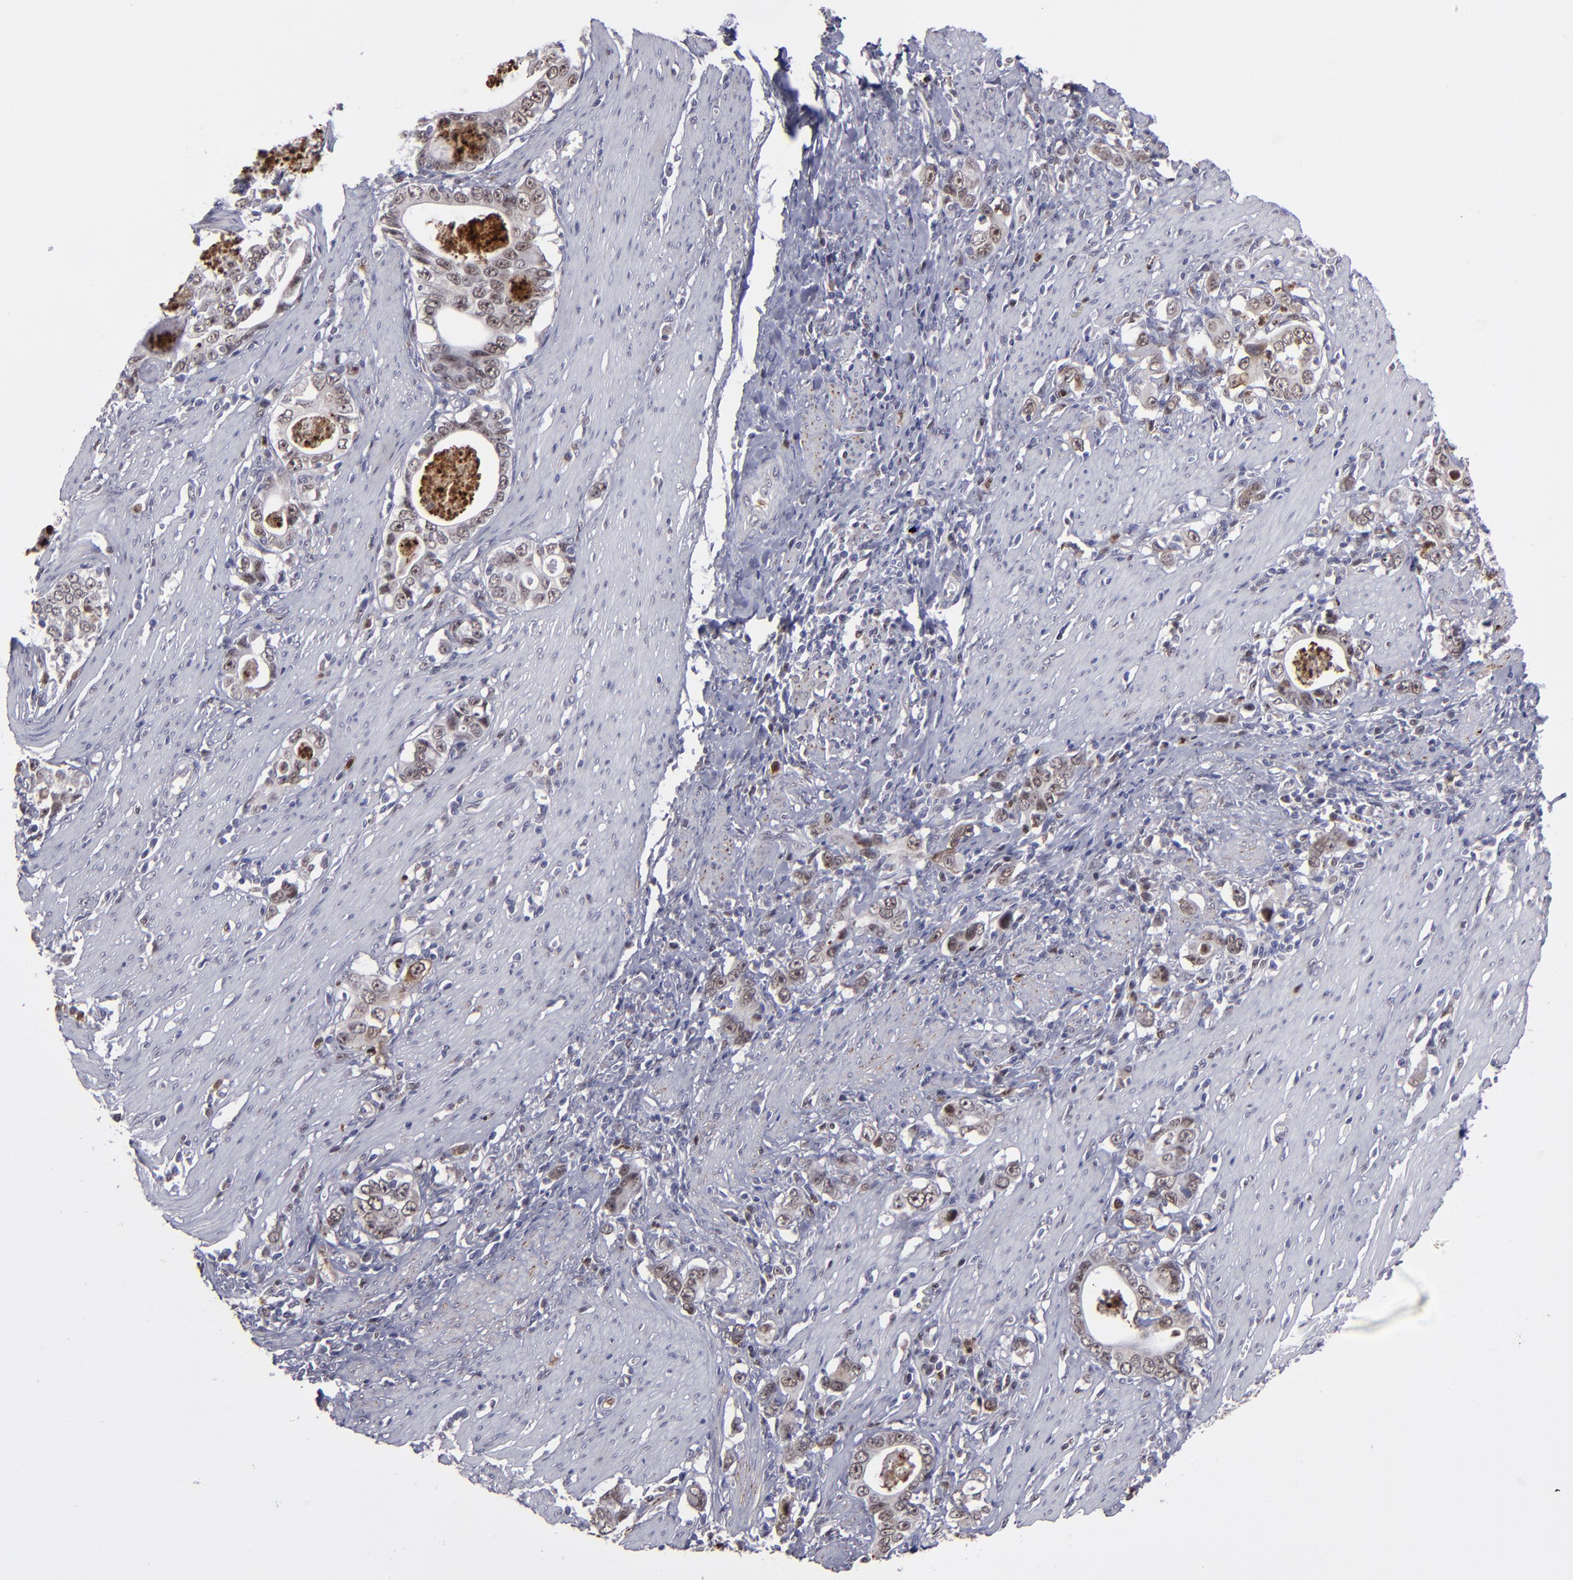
{"staining": {"intensity": "weak", "quantity": "25%-75%", "location": "cytoplasmic/membranous,nuclear"}, "tissue": "stomach cancer", "cell_type": "Tumor cells", "image_type": "cancer", "snomed": [{"axis": "morphology", "description": "Adenocarcinoma, NOS"}, {"axis": "topography", "description": "Stomach, lower"}], "caption": "Protein expression analysis of human stomach cancer (adenocarcinoma) reveals weak cytoplasmic/membranous and nuclear staining in approximately 25%-75% of tumor cells.", "gene": "RREB1", "patient": {"sex": "female", "age": 72}}